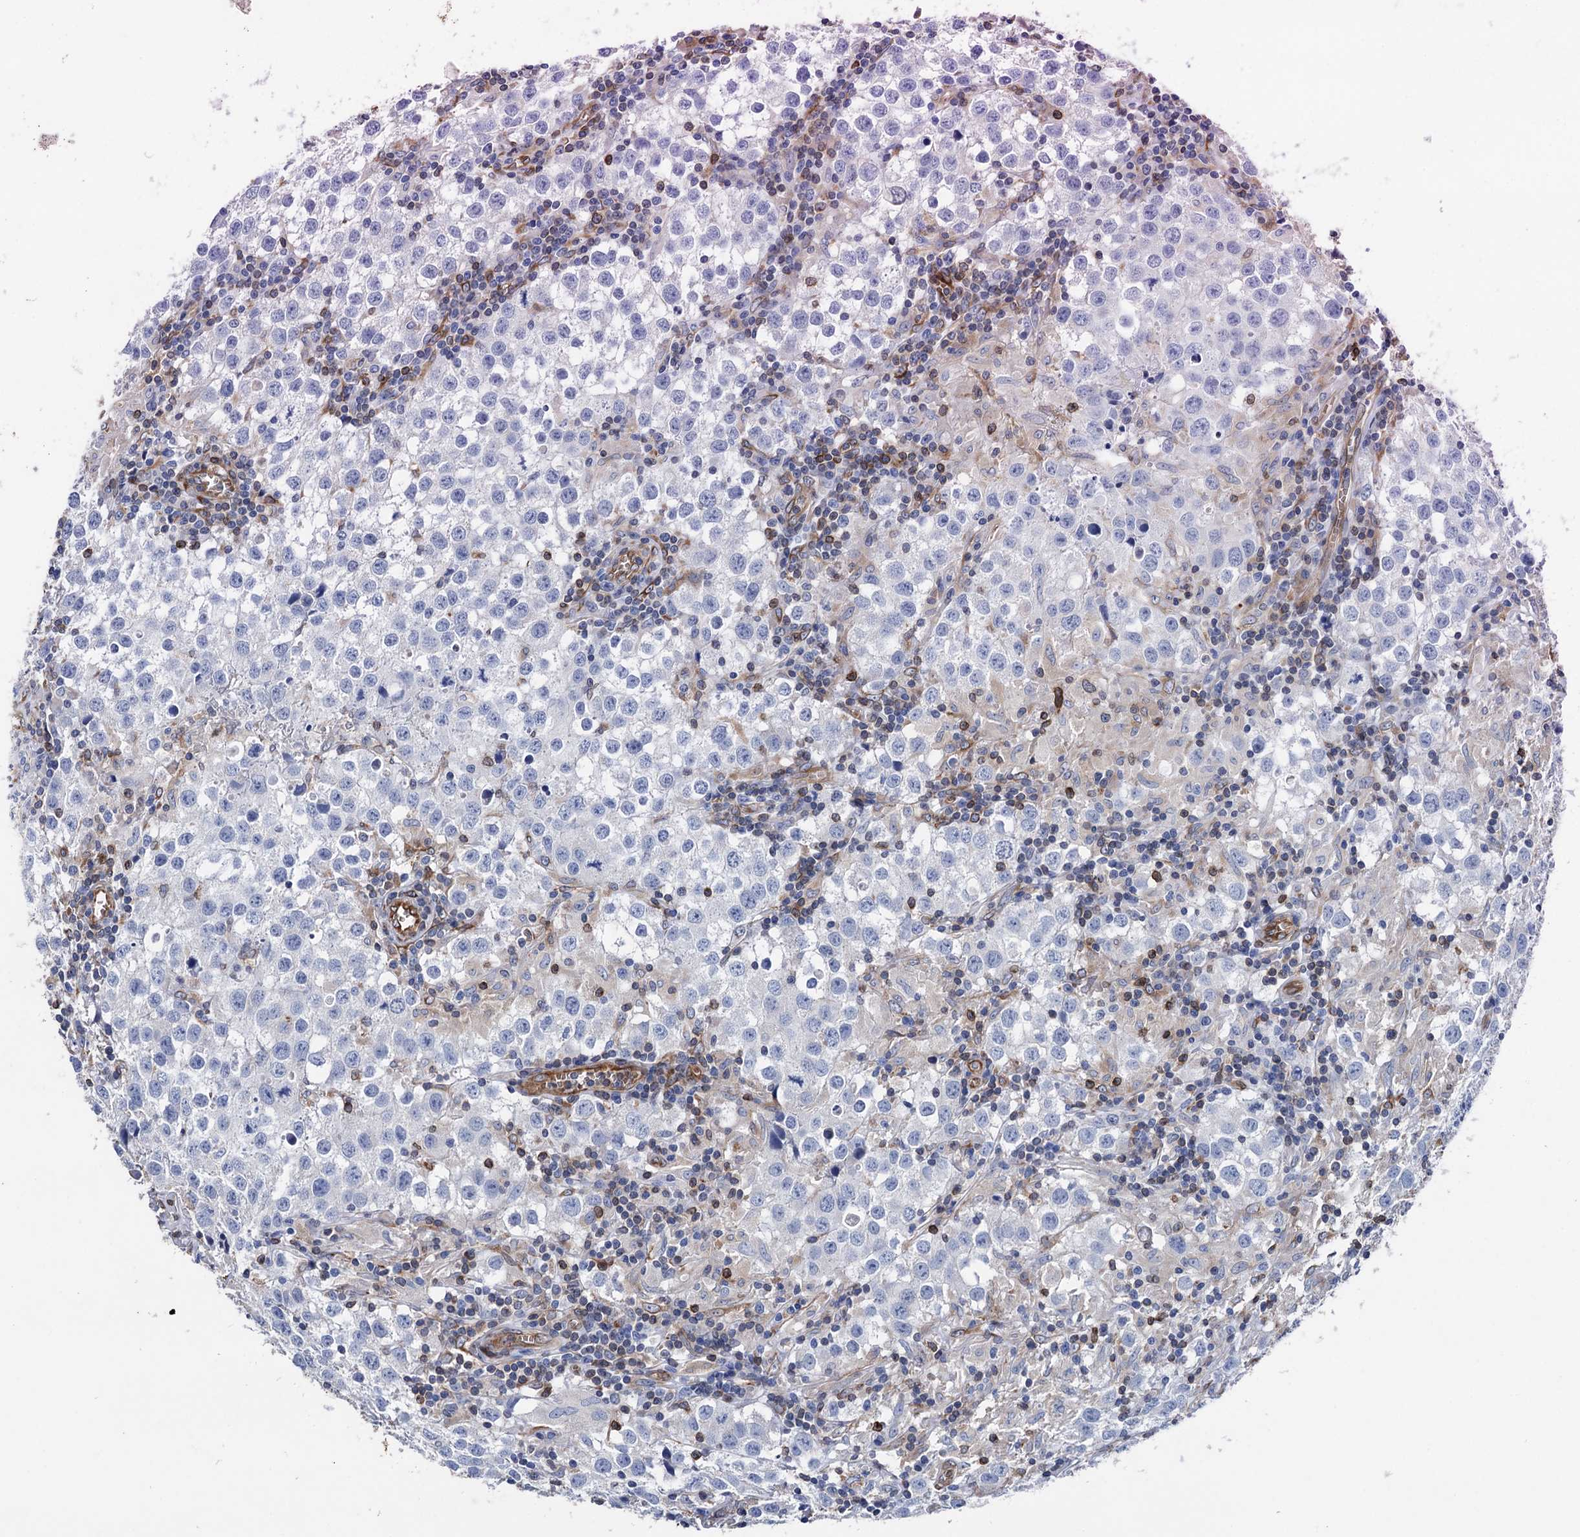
{"staining": {"intensity": "negative", "quantity": "none", "location": "none"}, "tissue": "testis cancer", "cell_type": "Tumor cells", "image_type": "cancer", "snomed": [{"axis": "morphology", "description": "Seminoma, NOS"}, {"axis": "morphology", "description": "Carcinoma, Embryonal, NOS"}, {"axis": "topography", "description": "Testis"}], "caption": "This is an immunohistochemistry (IHC) histopathology image of testis cancer (embryonal carcinoma). There is no expression in tumor cells.", "gene": "STING1", "patient": {"sex": "male", "age": 43}}